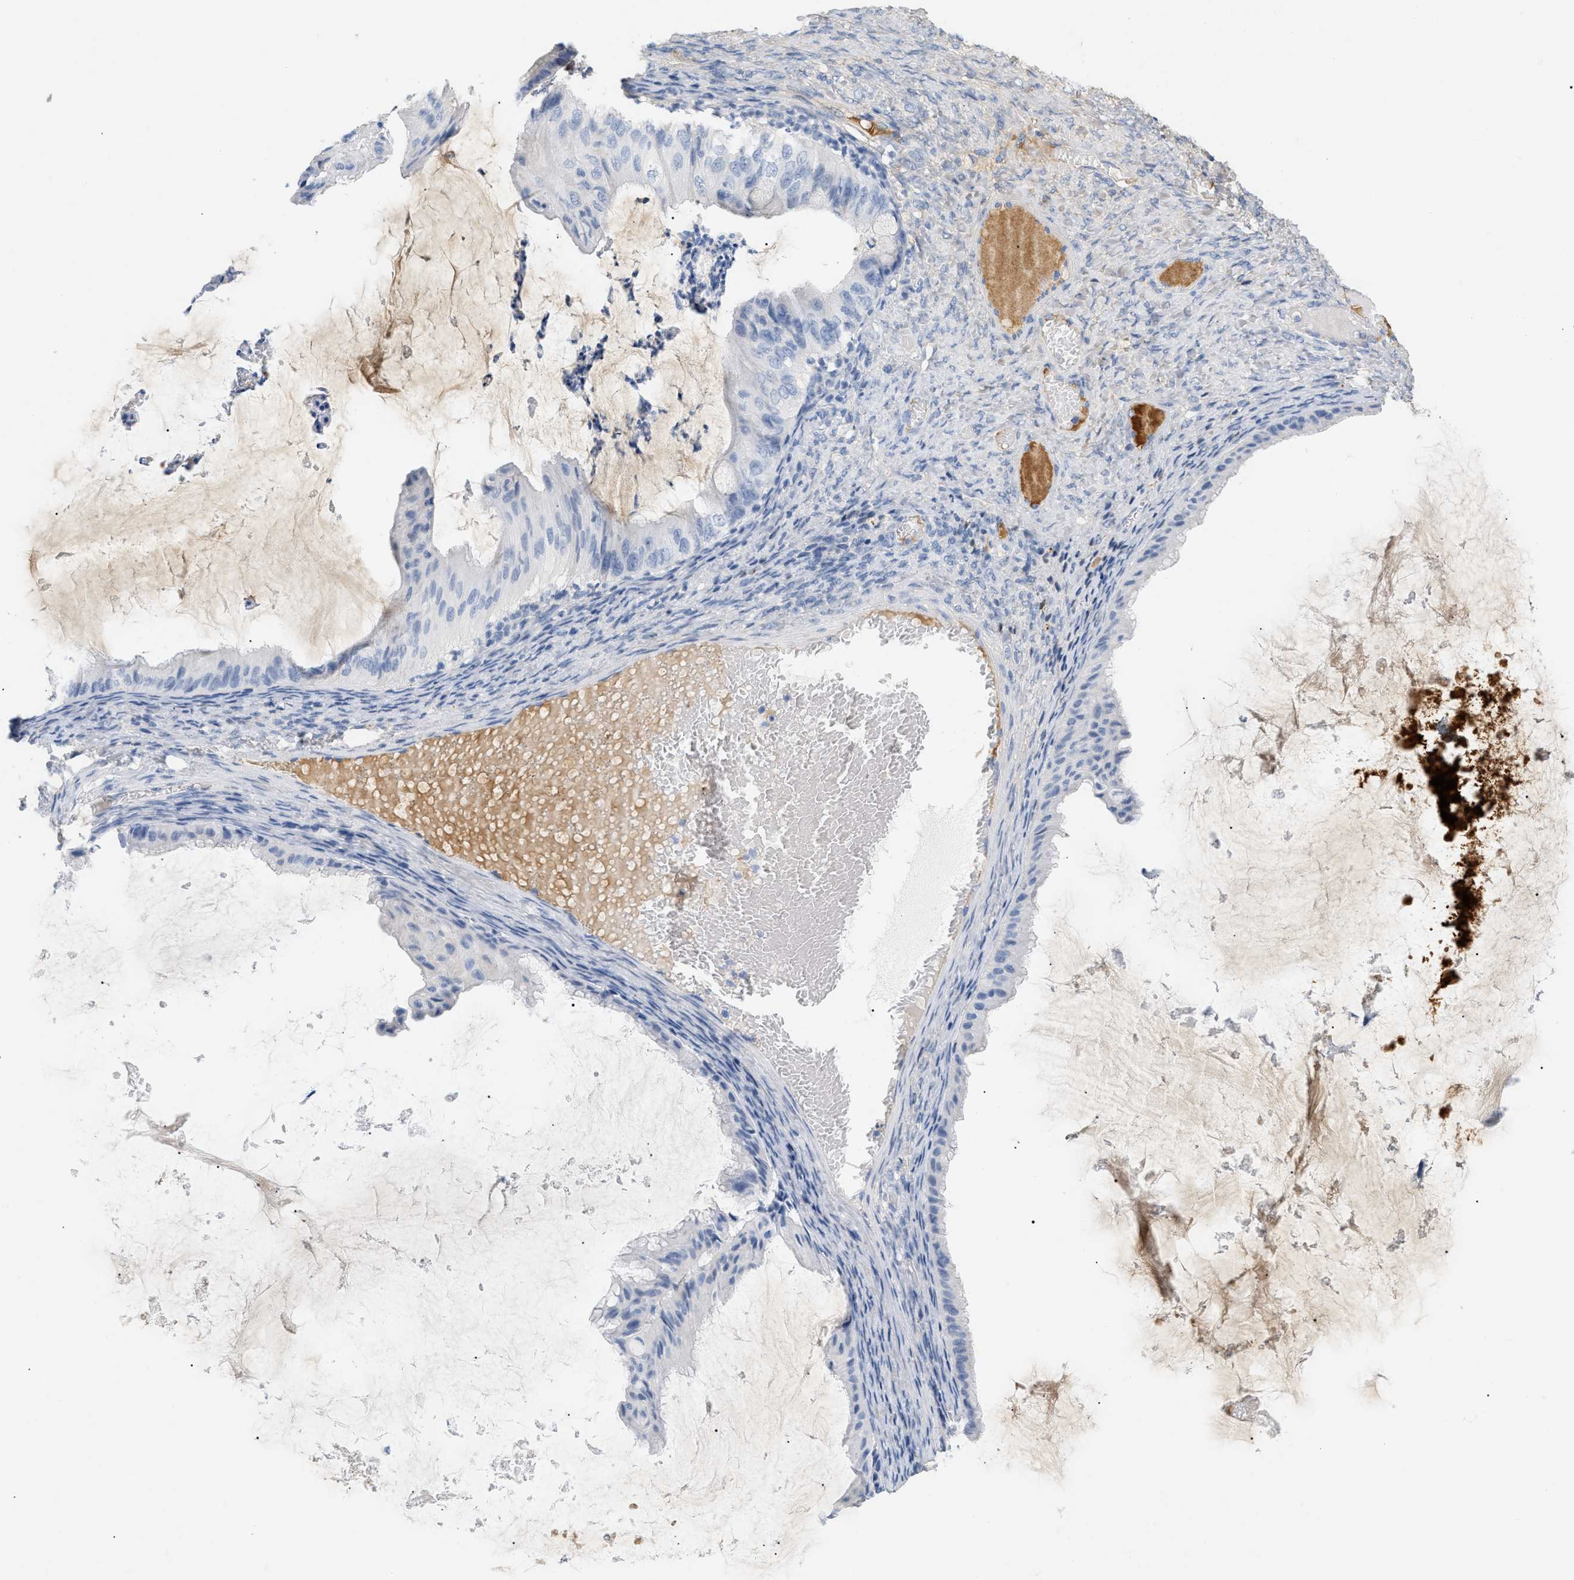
{"staining": {"intensity": "negative", "quantity": "none", "location": "none"}, "tissue": "ovarian cancer", "cell_type": "Tumor cells", "image_type": "cancer", "snomed": [{"axis": "morphology", "description": "Cystadenocarcinoma, mucinous, NOS"}, {"axis": "topography", "description": "Ovary"}], "caption": "Tumor cells show no significant positivity in ovarian cancer.", "gene": "CFH", "patient": {"sex": "female", "age": 61}}